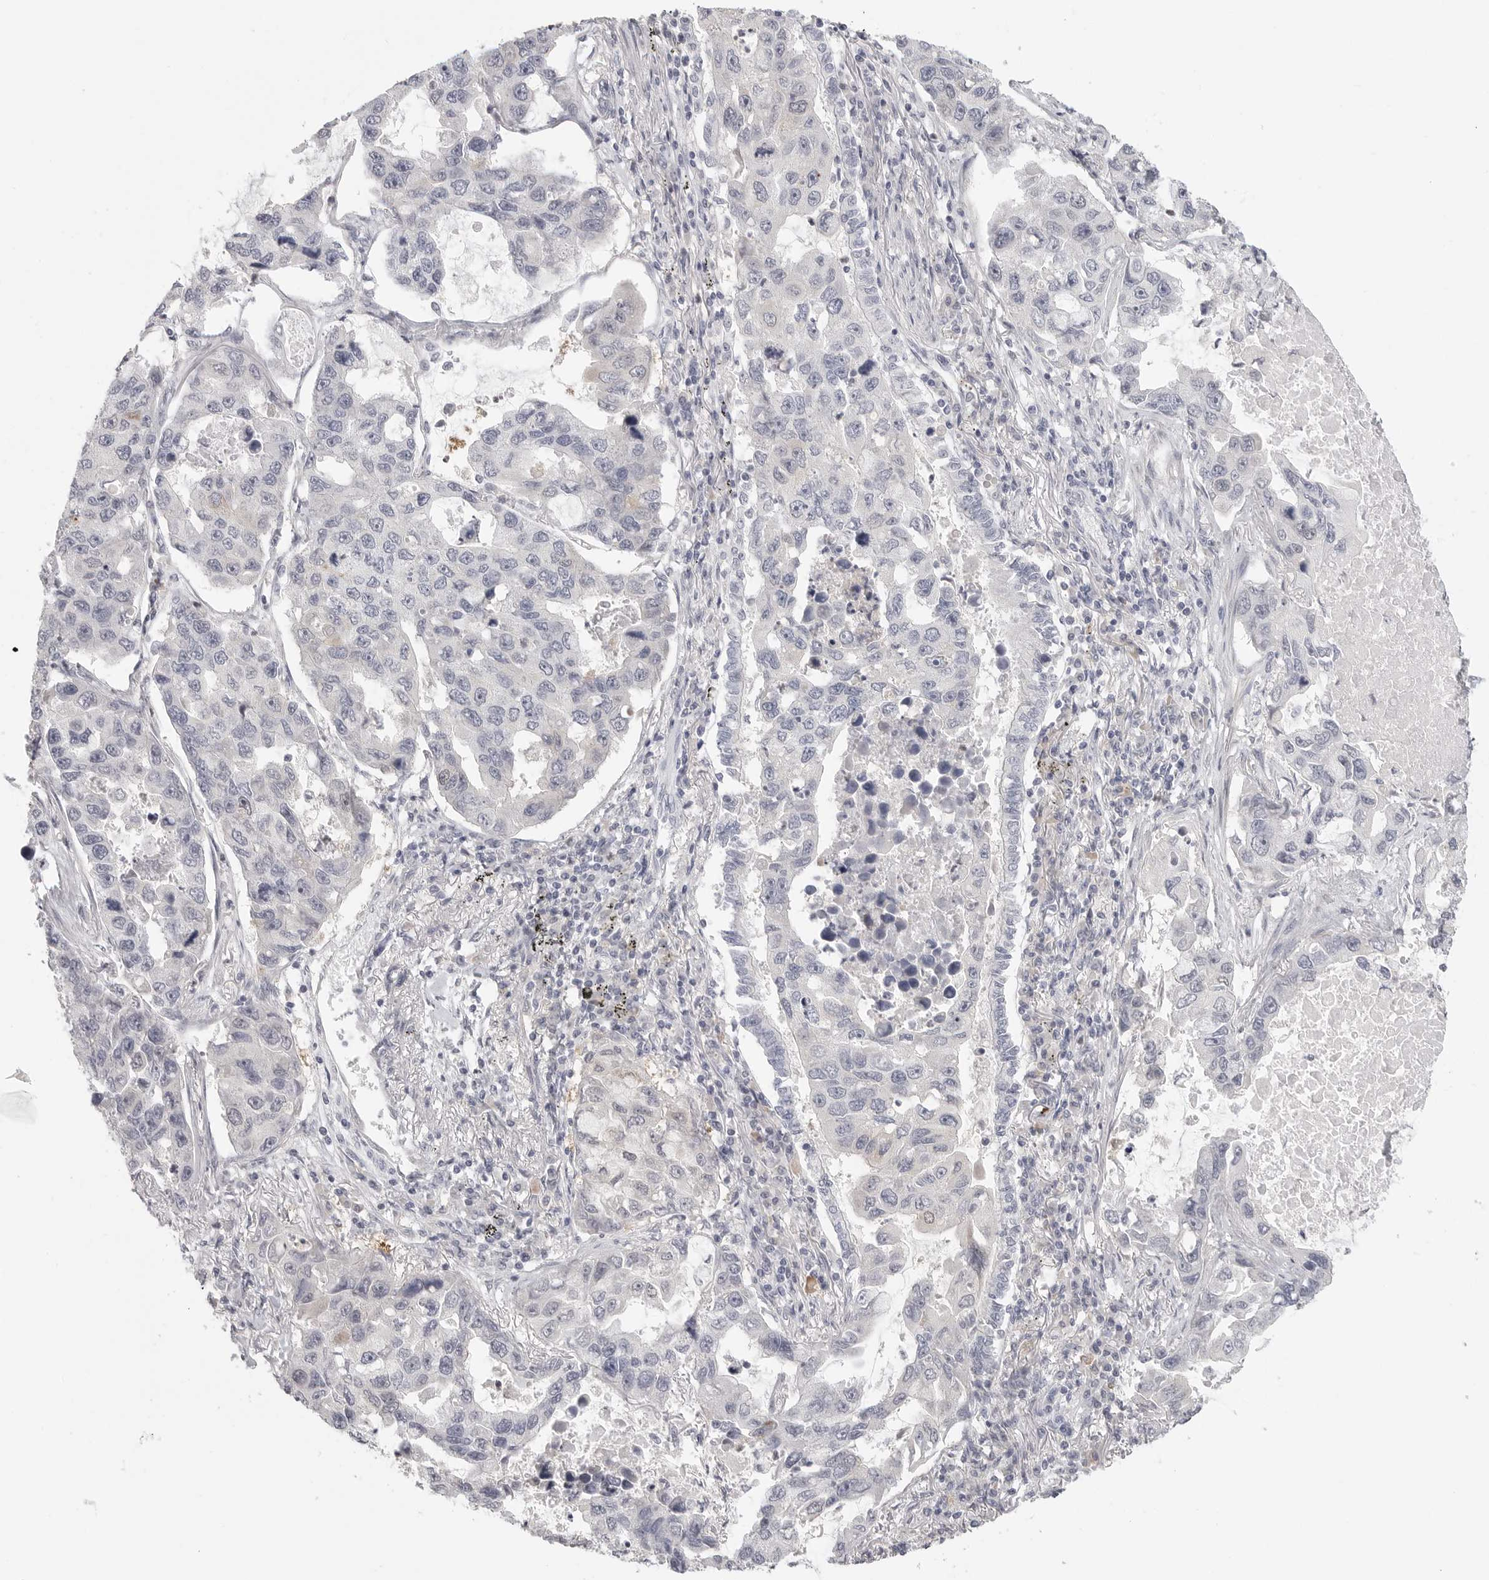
{"staining": {"intensity": "negative", "quantity": "none", "location": "none"}, "tissue": "lung cancer", "cell_type": "Tumor cells", "image_type": "cancer", "snomed": [{"axis": "morphology", "description": "Adenocarcinoma, NOS"}, {"axis": "topography", "description": "Lung"}], "caption": "IHC micrograph of lung cancer (adenocarcinoma) stained for a protein (brown), which displays no staining in tumor cells.", "gene": "HMGCS2", "patient": {"sex": "male", "age": 64}}